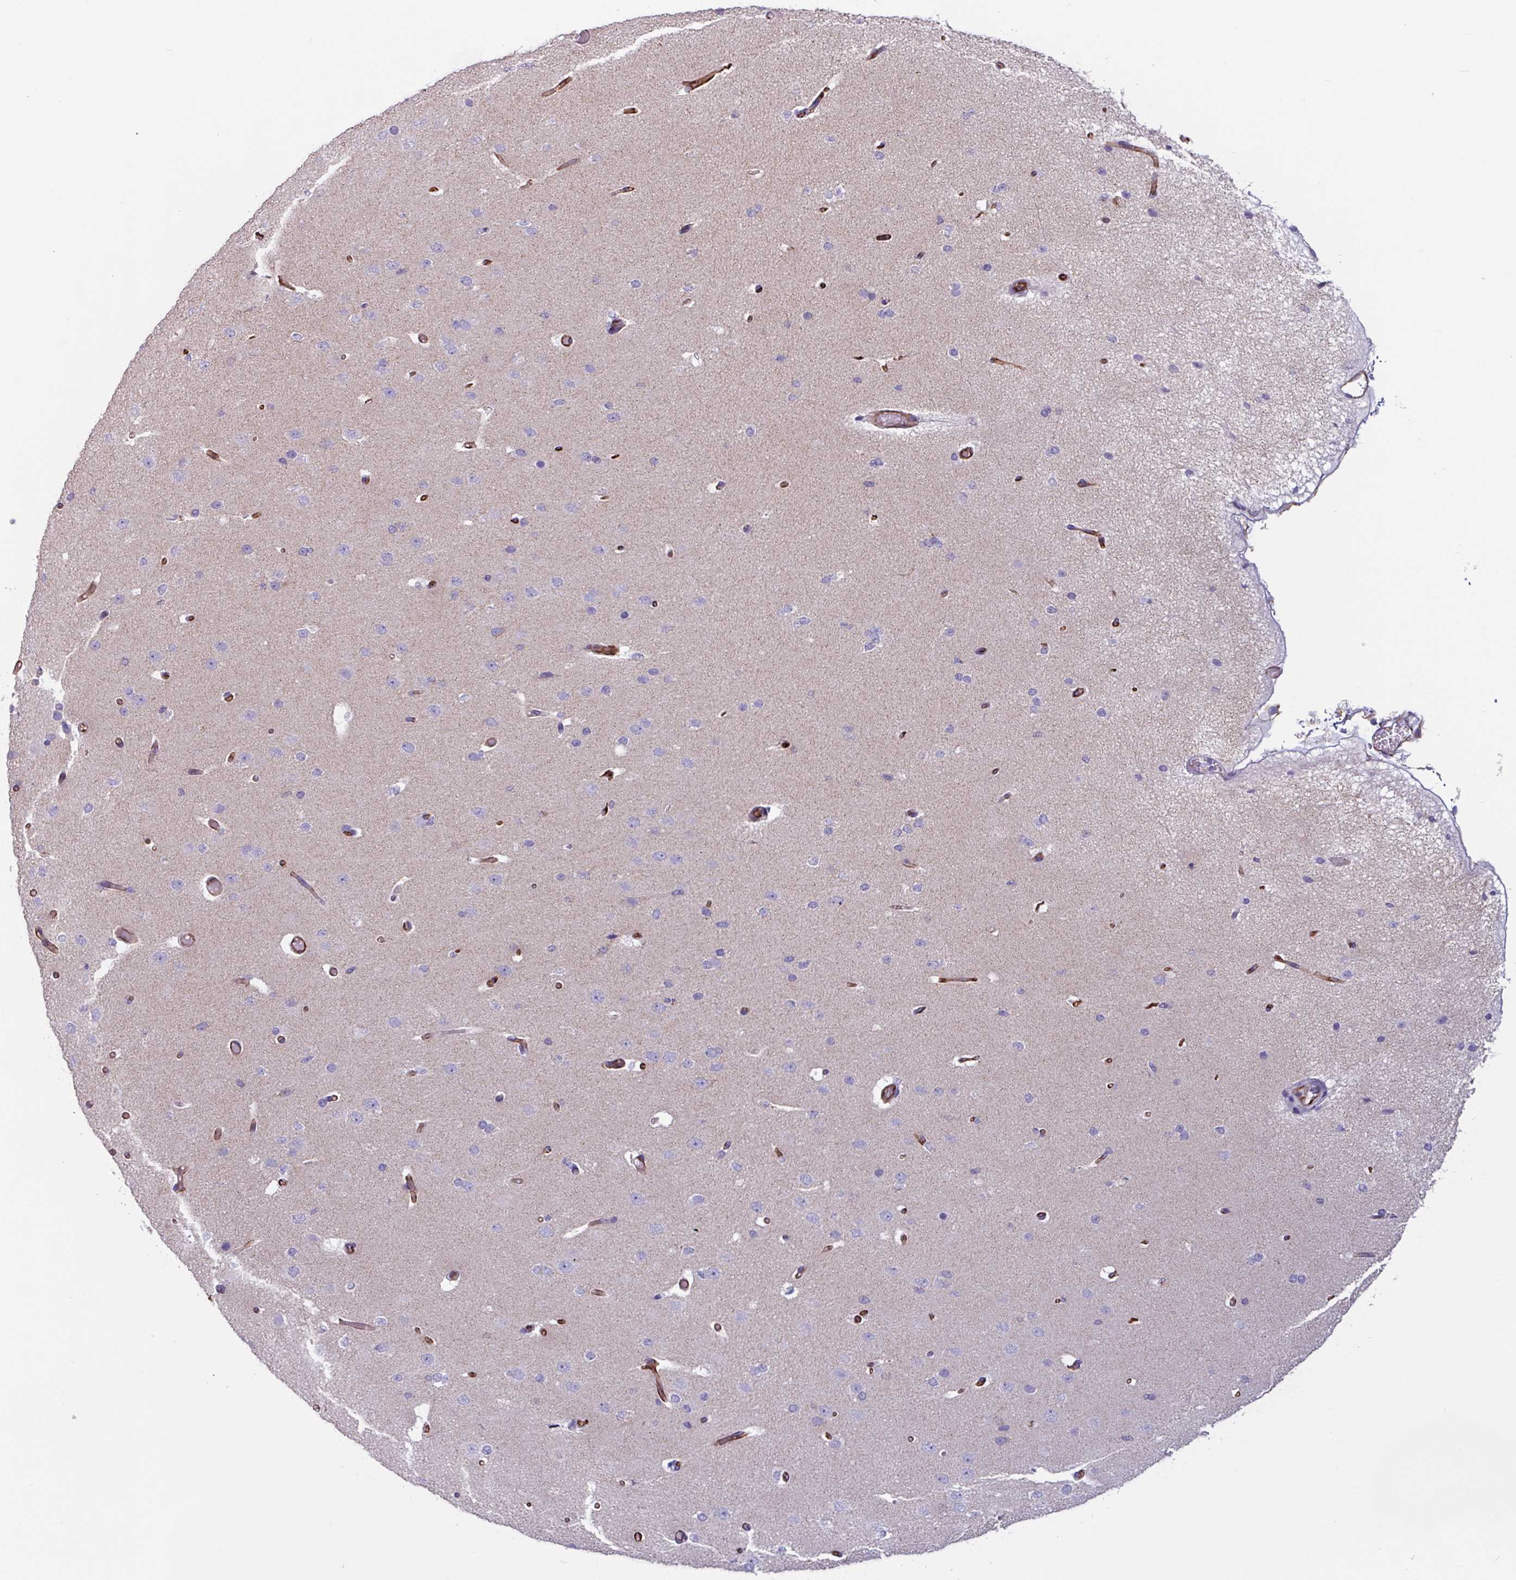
{"staining": {"intensity": "strong", "quantity": ">75%", "location": "cytoplasmic/membranous"}, "tissue": "cerebral cortex", "cell_type": "Endothelial cells", "image_type": "normal", "snomed": [{"axis": "morphology", "description": "Normal tissue, NOS"}, {"axis": "morphology", "description": "Inflammation, NOS"}, {"axis": "topography", "description": "Cerebral cortex"}], "caption": "Cerebral cortex stained for a protein (brown) displays strong cytoplasmic/membranous positive positivity in approximately >75% of endothelial cells.", "gene": "BTD", "patient": {"sex": "male", "age": 6}}